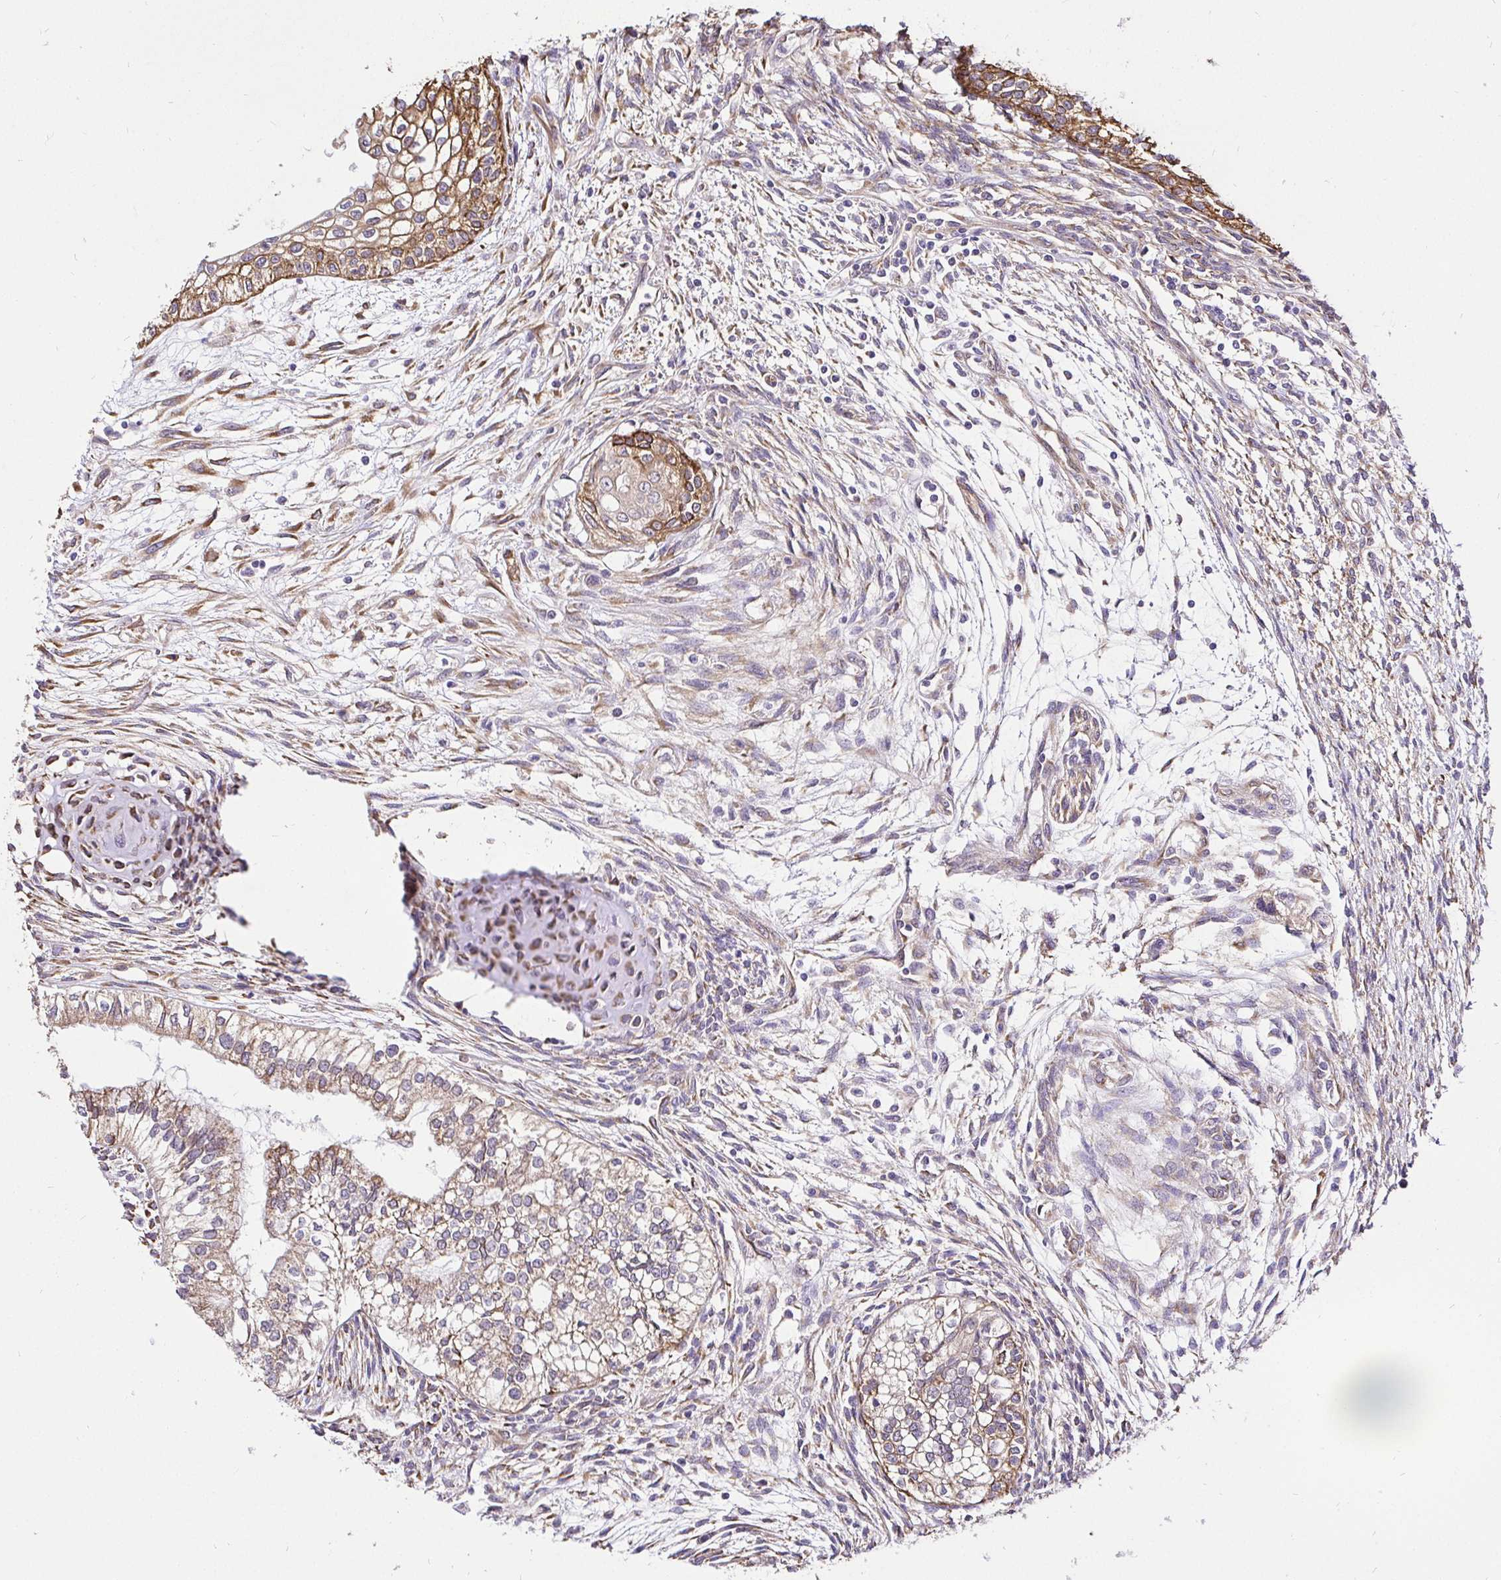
{"staining": {"intensity": "moderate", "quantity": "25%-75%", "location": "cytoplasmic/membranous"}, "tissue": "testis cancer", "cell_type": "Tumor cells", "image_type": "cancer", "snomed": [{"axis": "morphology", "description": "Carcinoma, Embryonal, NOS"}, {"axis": "topography", "description": "Testis"}], "caption": "An IHC micrograph of tumor tissue is shown. Protein staining in brown shows moderate cytoplasmic/membranous positivity in testis embryonal carcinoma within tumor cells. The staining was performed using DAB, with brown indicating positive protein expression. Nuclei are stained blue with hematoxylin.", "gene": "CCDC122", "patient": {"sex": "male", "age": 37}}